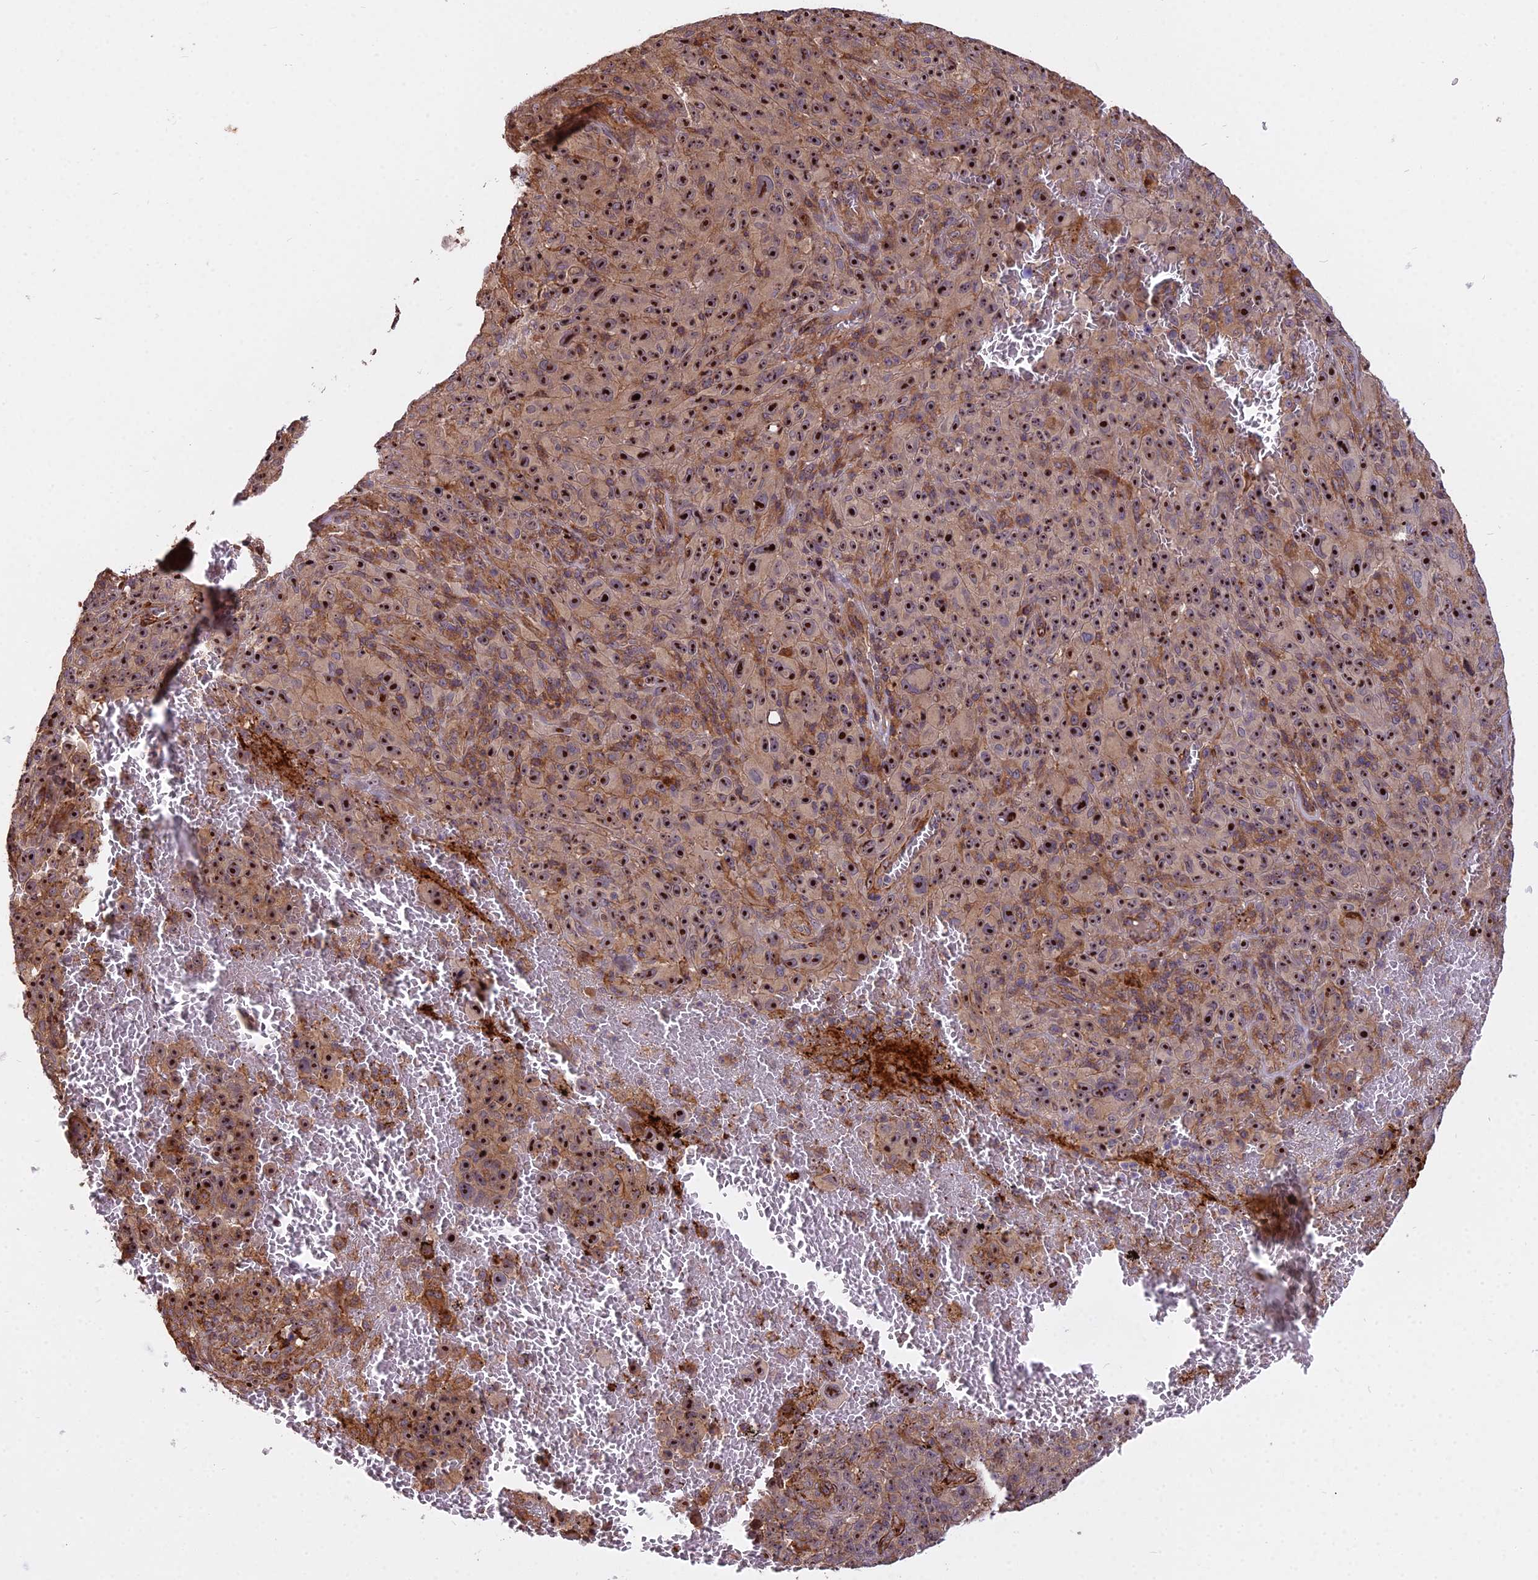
{"staining": {"intensity": "strong", "quantity": ">75%", "location": "cytoplasmic/membranous,nuclear"}, "tissue": "melanoma", "cell_type": "Tumor cells", "image_type": "cancer", "snomed": [{"axis": "morphology", "description": "Malignant melanoma, NOS"}, {"axis": "topography", "description": "Skin"}], "caption": "There is high levels of strong cytoplasmic/membranous and nuclear positivity in tumor cells of melanoma, as demonstrated by immunohistochemical staining (brown color).", "gene": "TCEA3", "patient": {"sex": "female", "age": 82}}